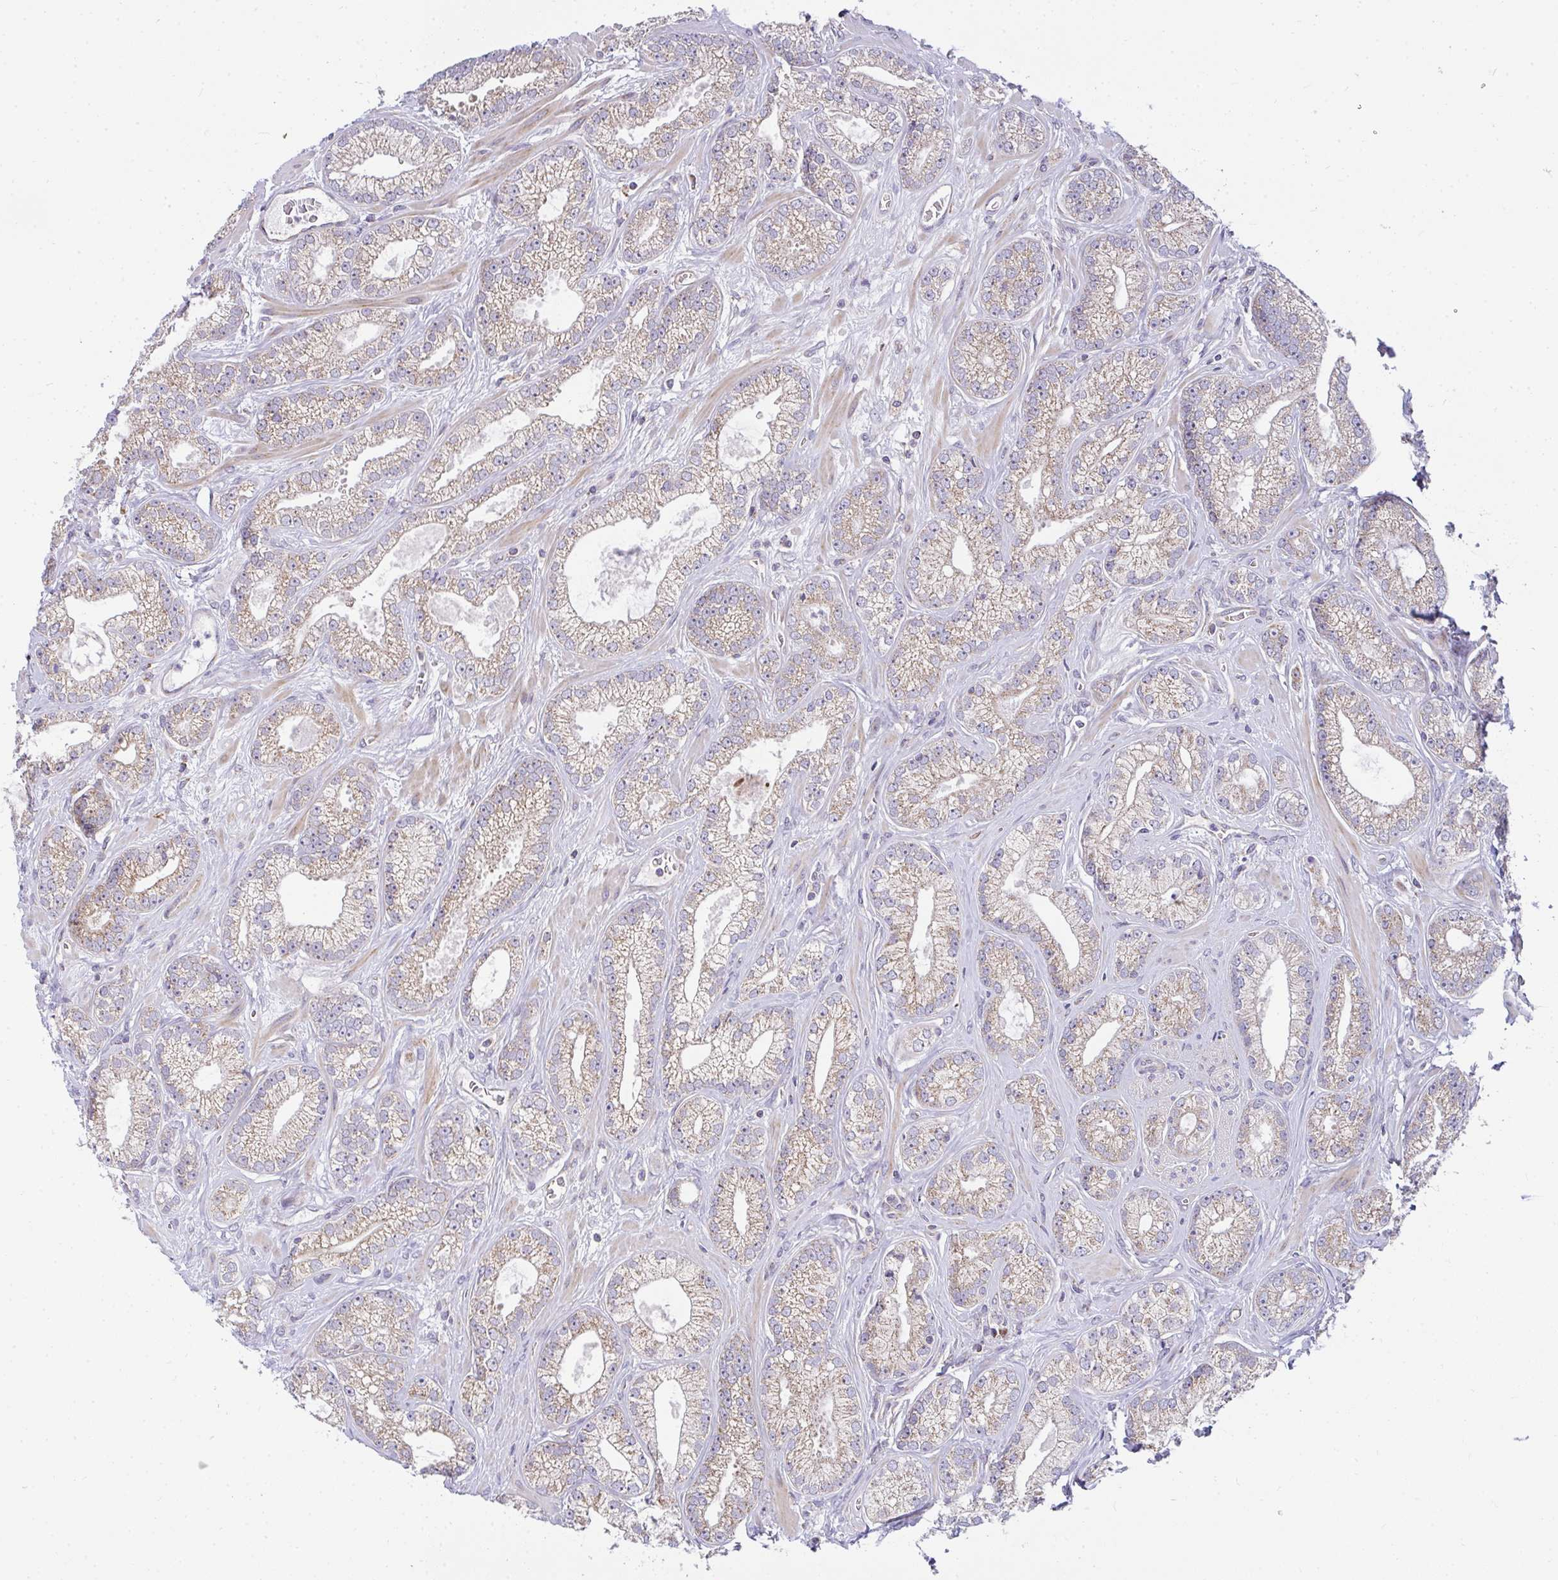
{"staining": {"intensity": "weak", "quantity": "25%-75%", "location": "cytoplasmic/membranous"}, "tissue": "prostate cancer", "cell_type": "Tumor cells", "image_type": "cancer", "snomed": [{"axis": "morphology", "description": "Adenocarcinoma, High grade"}, {"axis": "topography", "description": "Prostate"}], "caption": "A brown stain highlights weak cytoplasmic/membranous staining of a protein in adenocarcinoma (high-grade) (prostate) tumor cells.", "gene": "SRRM4", "patient": {"sex": "male", "age": 66}}